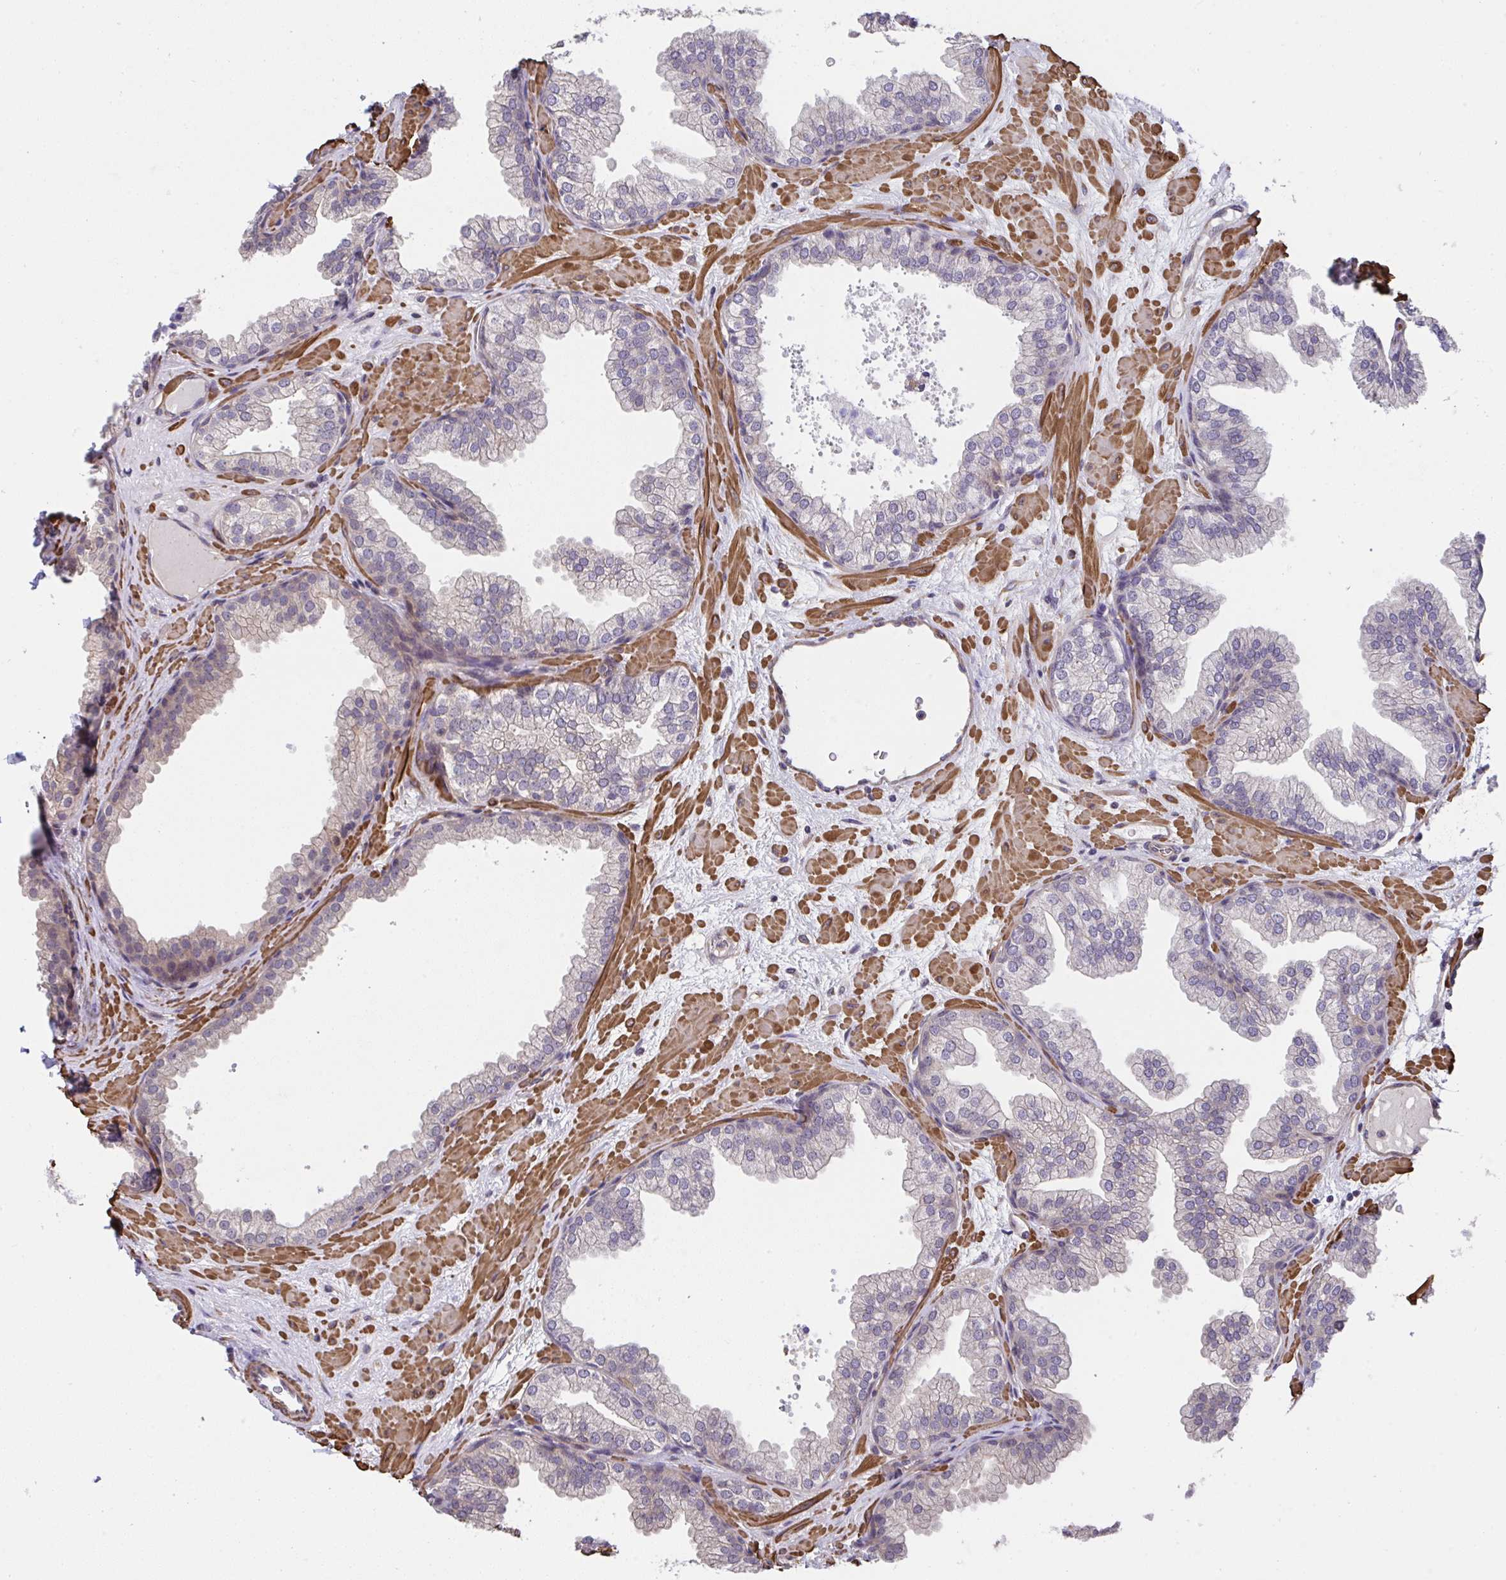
{"staining": {"intensity": "negative", "quantity": "none", "location": "none"}, "tissue": "prostate", "cell_type": "Glandular cells", "image_type": "normal", "snomed": [{"axis": "morphology", "description": "Normal tissue, NOS"}, {"axis": "topography", "description": "Prostate"}], "caption": "The micrograph displays no significant expression in glandular cells of prostate. (Brightfield microscopy of DAB (3,3'-diaminobenzidine) IHC at high magnification).", "gene": "ZNF696", "patient": {"sex": "male", "age": 37}}